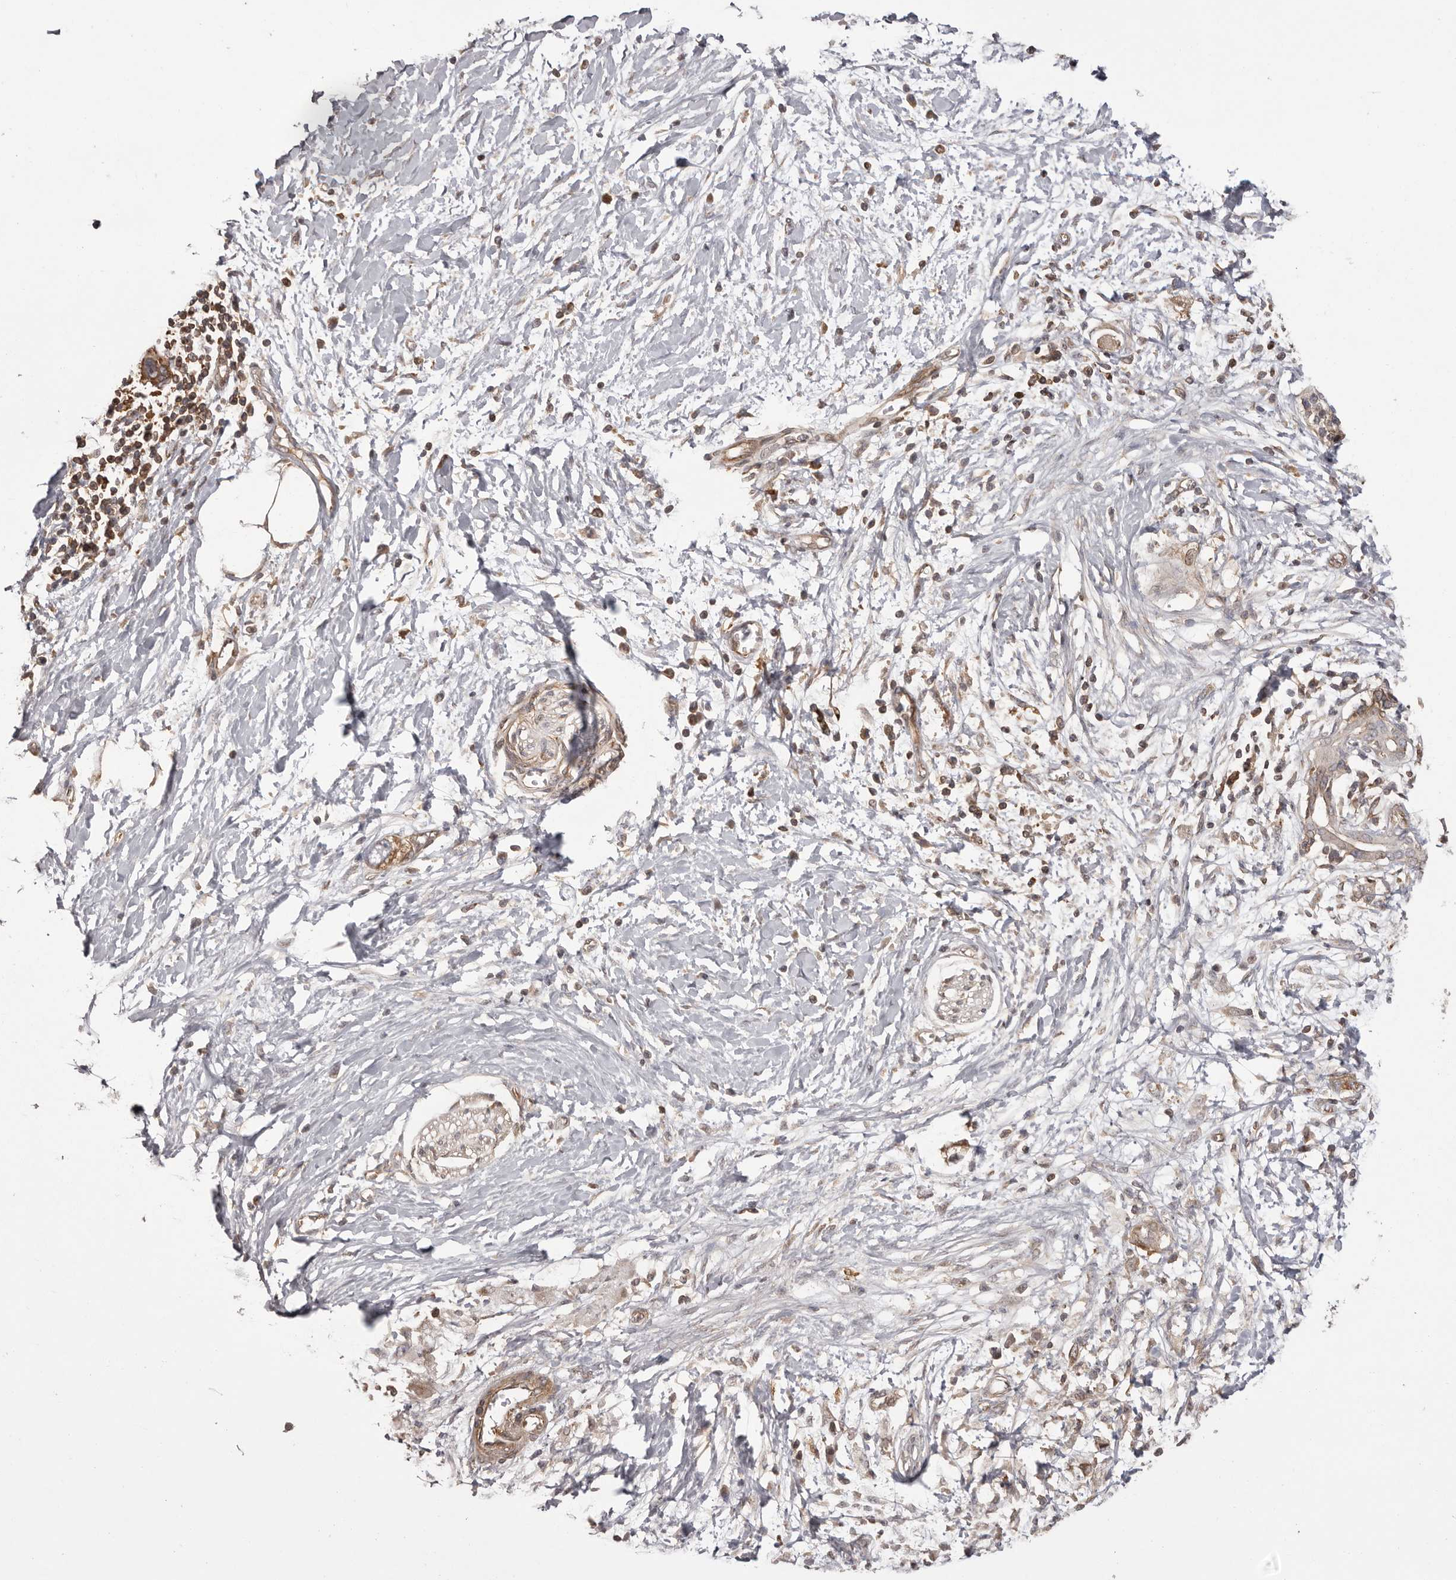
{"staining": {"intensity": "moderate", "quantity": ">75%", "location": "cytoplasmic/membranous"}, "tissue": "pancreatic cancer", "cell_type": "Tumor cells", "image_type": "cancer", "snomed": [{"axis": "morphology", "description": "Normal tissue, NOS"}, {"axis": "morphology", "description": "Adenocarcinoma, NOS"}, {"axis": "topography", "description": "Pancreas"}, {"axis": "topography", "description": "Peripheral nerve tissue"}], "caption": "An image of pancreatic adenocarcinoma stained for a protein demonstrates moderate cytoplasmic/membranous brown staining in tumor cells.", "gene": "NFKBIA", "patient": {"sex": "male", "age": 59}}